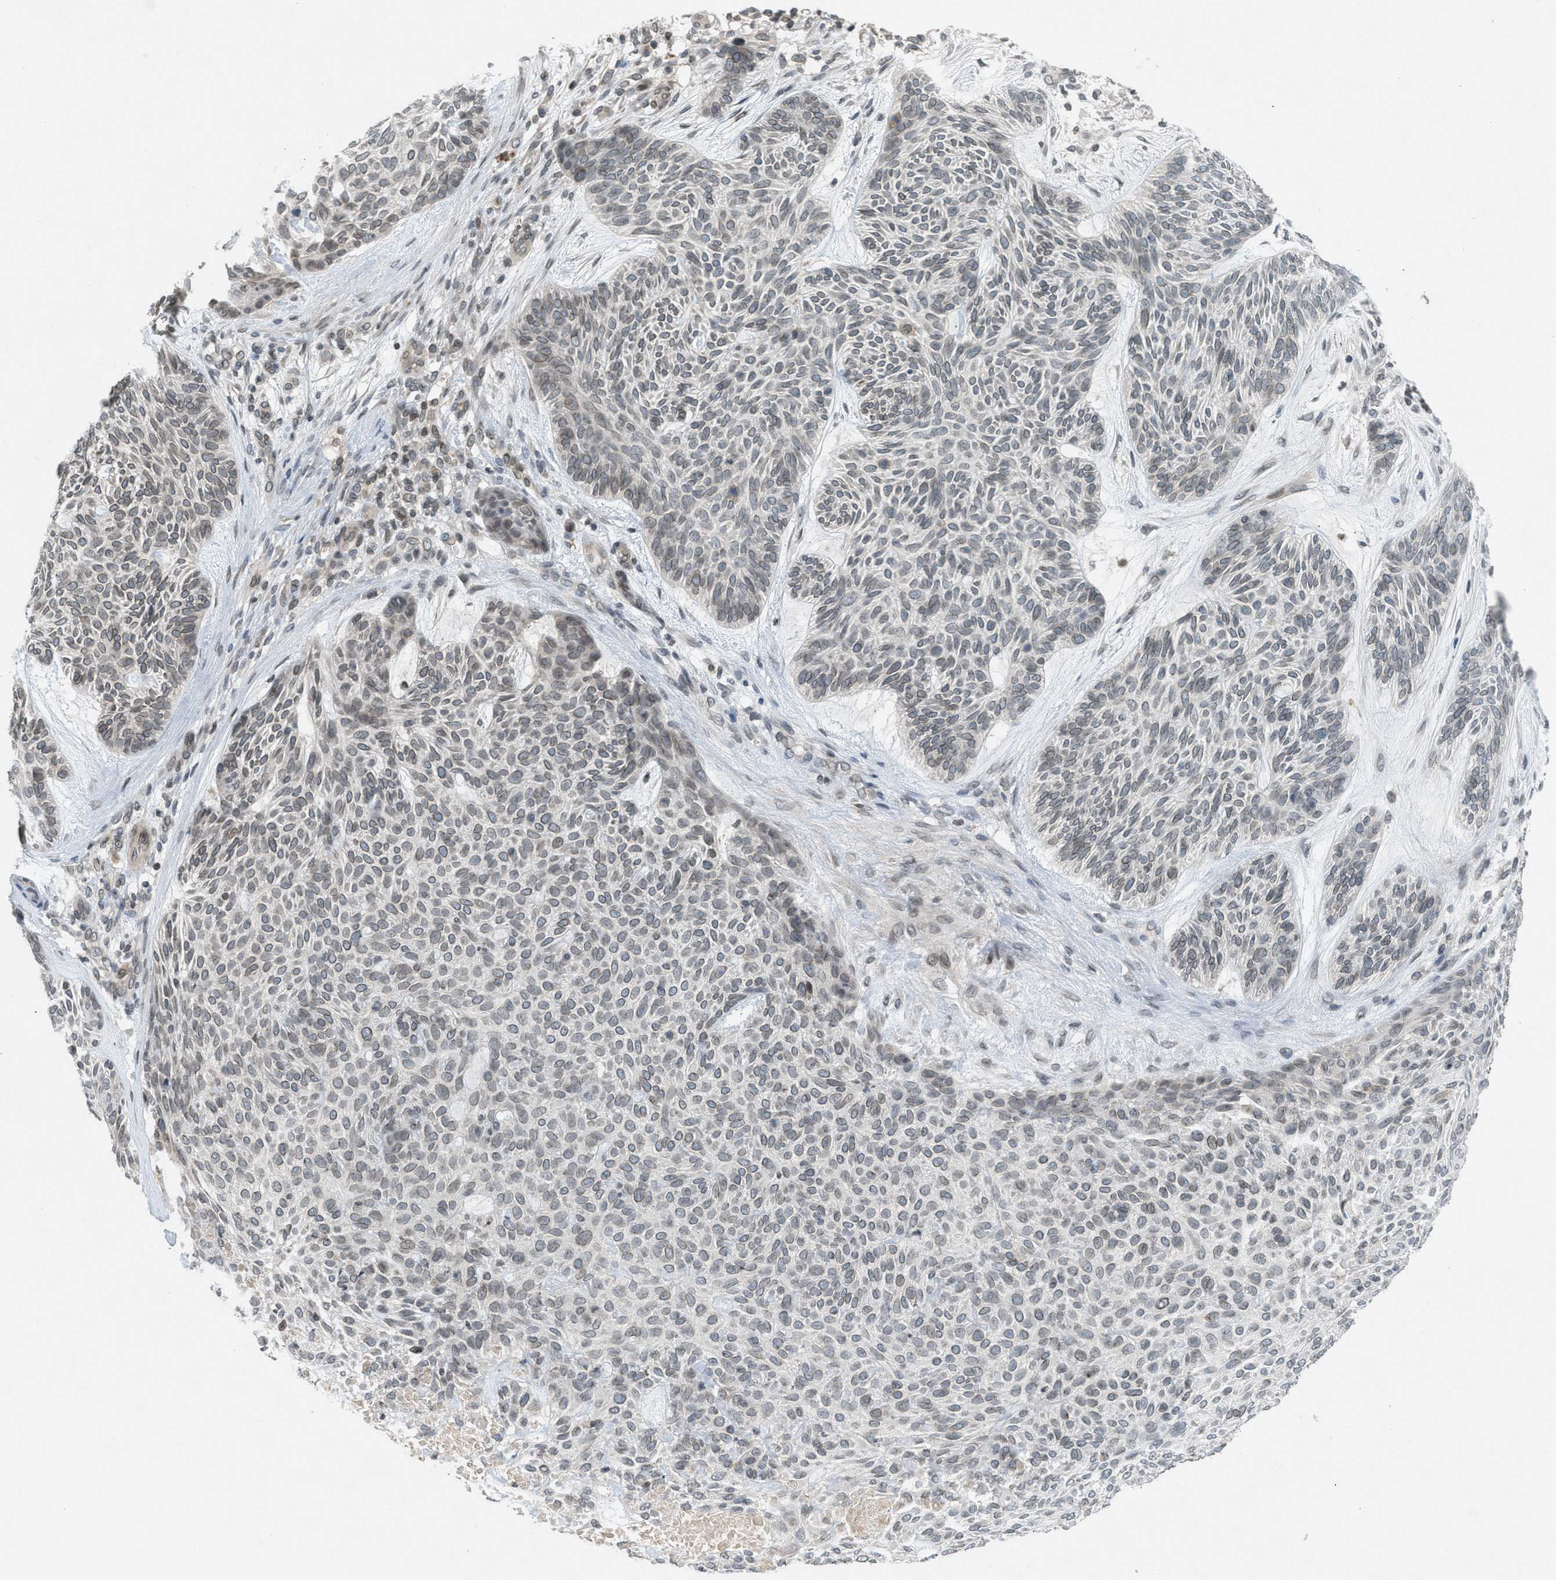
{"staining": {"intensity": "weak", "quantity": ">75%", "location": "cytoplasmic/membranous,nuclear"}, "tissue": "skin cancer", "cell_type": "Tumor cells", "image_type": "cancer", "snomed": [{"axis": "morphology", "description": "Basal cell carcinoma"}, {"axis": "topography", "description": "Skin"}], "caption": "Protein analysis of skin cancer tissue exhibits weak cytoplasmic/membranous and nuclear staining in about >75% of tumor cells.", "gene": "ABHD6", "patient": {"sex": "male", "age": 55}}